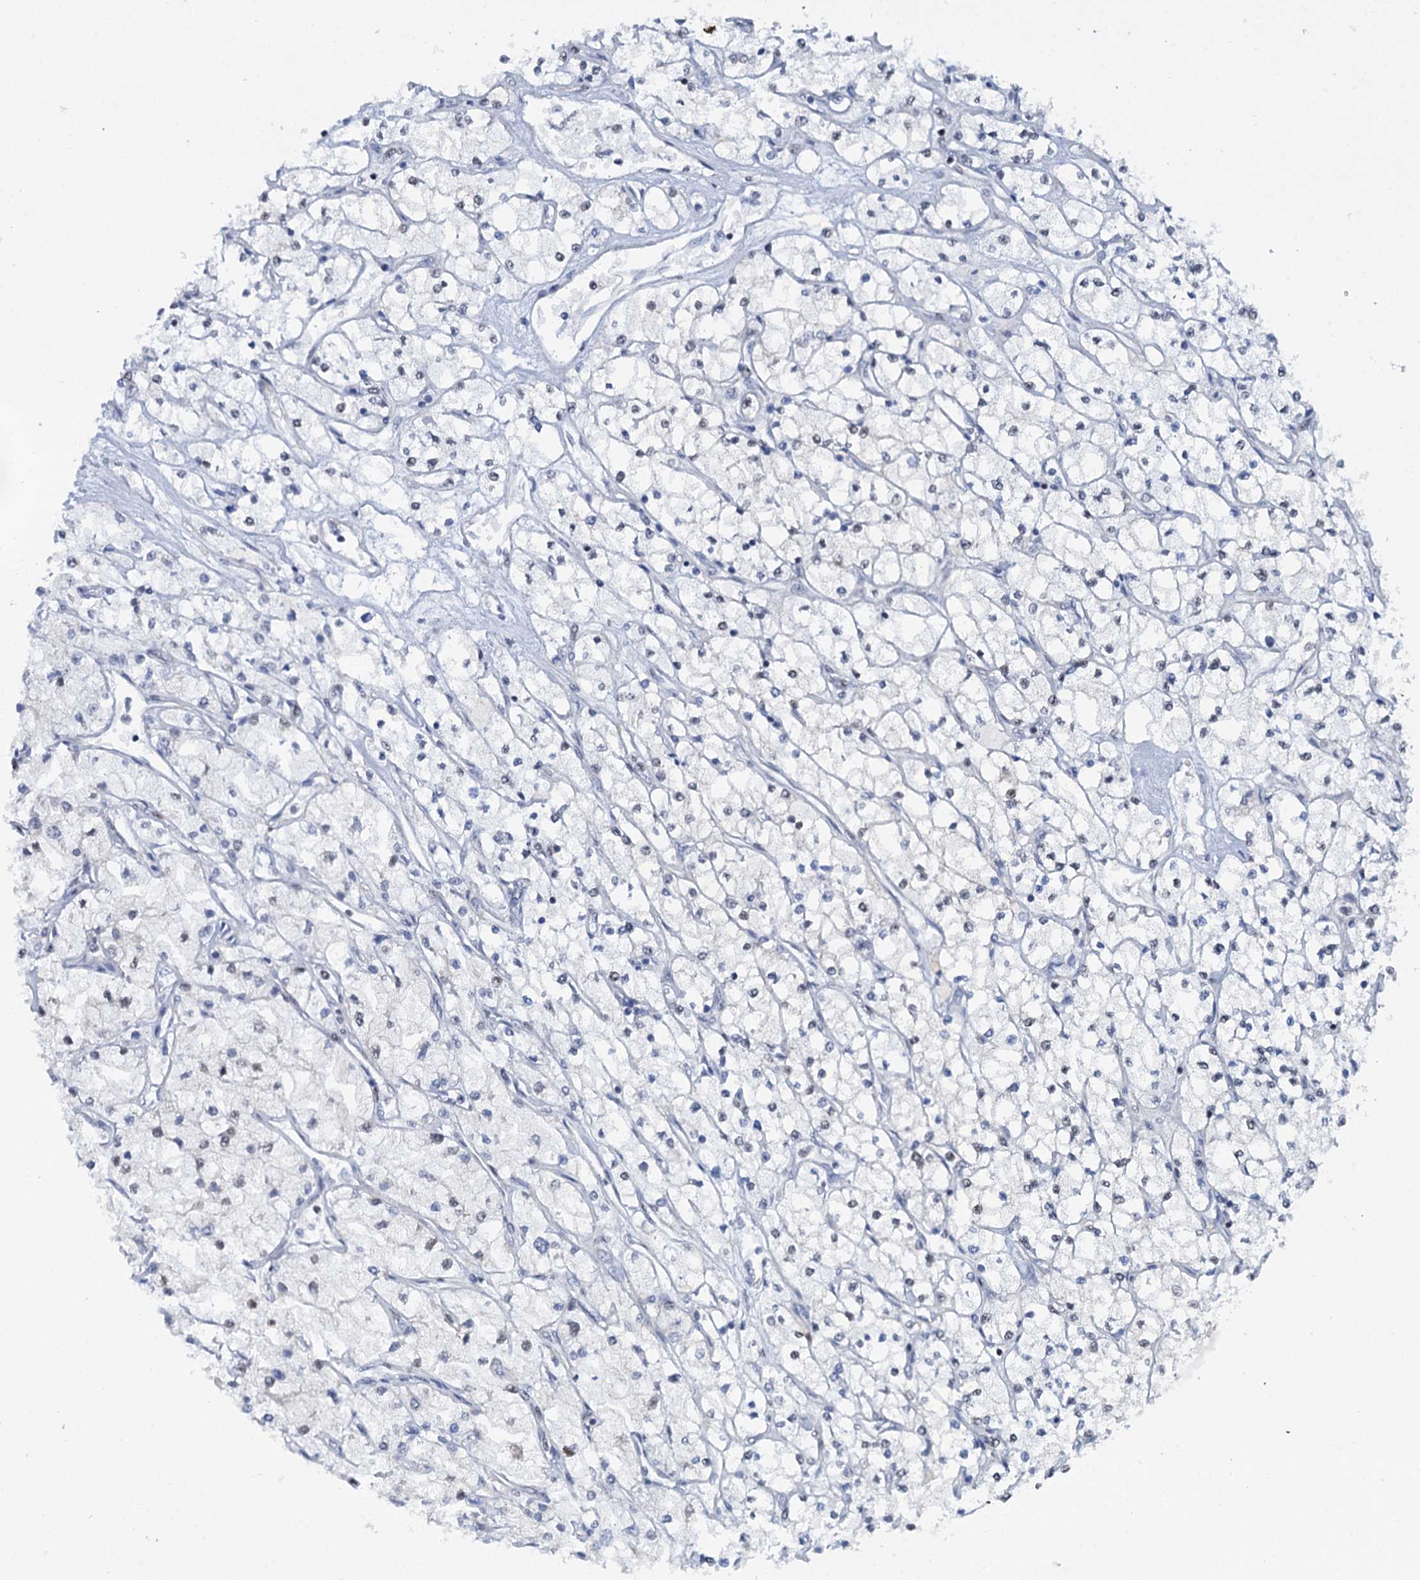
{"staining": {"intensity": "weak", "quantity": "25%-75%", "location": "nuclear"}, "tissue": "renal cancer", "cell_type": "Tumor cells", "image_type": "cancer", "snomed": [{"axis": "morphology", "description": "Adenocarcinoma, NOS"}, {"axis": "topography", "description": "Kidney"}], "caption": "Immunohistochemistry (DAB) staining of adenocarcinoma (renal) demonstrates weak nuclear protein staining in approximately 25%-75% of tumor cells. (DAB IHC with brightfield microscopy, high magnification).", "gene": "SREK1", "patient": {"sex": "male", "age": 80}}